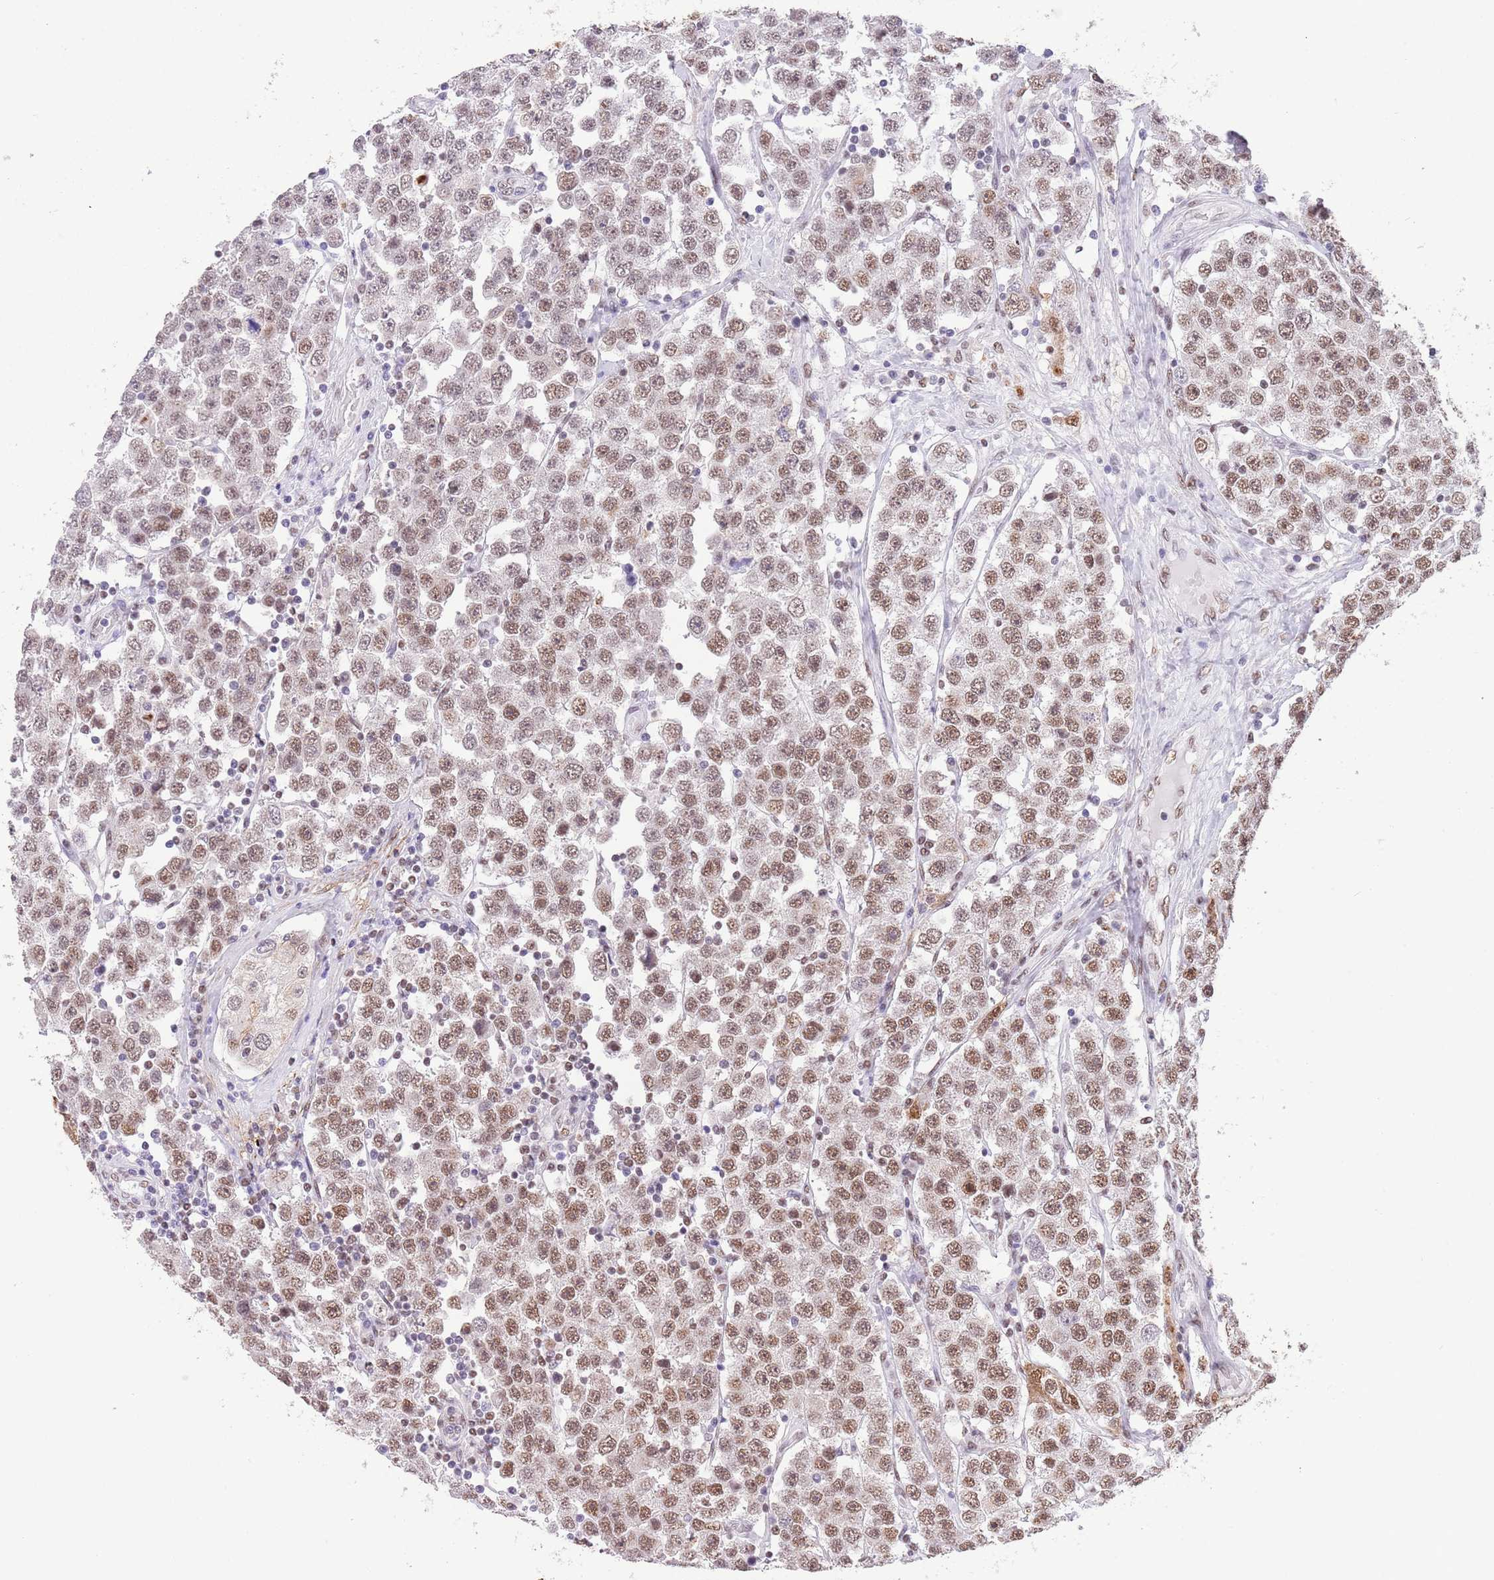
{"staining": {"intensity": "moderate", "quantity": ">75%", "location": "nuclear"}, "tissue": "testis cancer", "cell_type": "Tumor cells", "image_type": "cancer", "snomed": [{"axis": "morphology", "description": "Seminoma, NOS"}, {"axis": "topography", "description": "Testis"}], "caption": "Seminoma (testis) stained with DAB (3,3'-diaminobenzidine) IHC displays medium levels of moderate nuclear positivity in about >75% of tumor cells.", "gene": "TRIM32", "patient": {"sex": "male", "age": 28}}